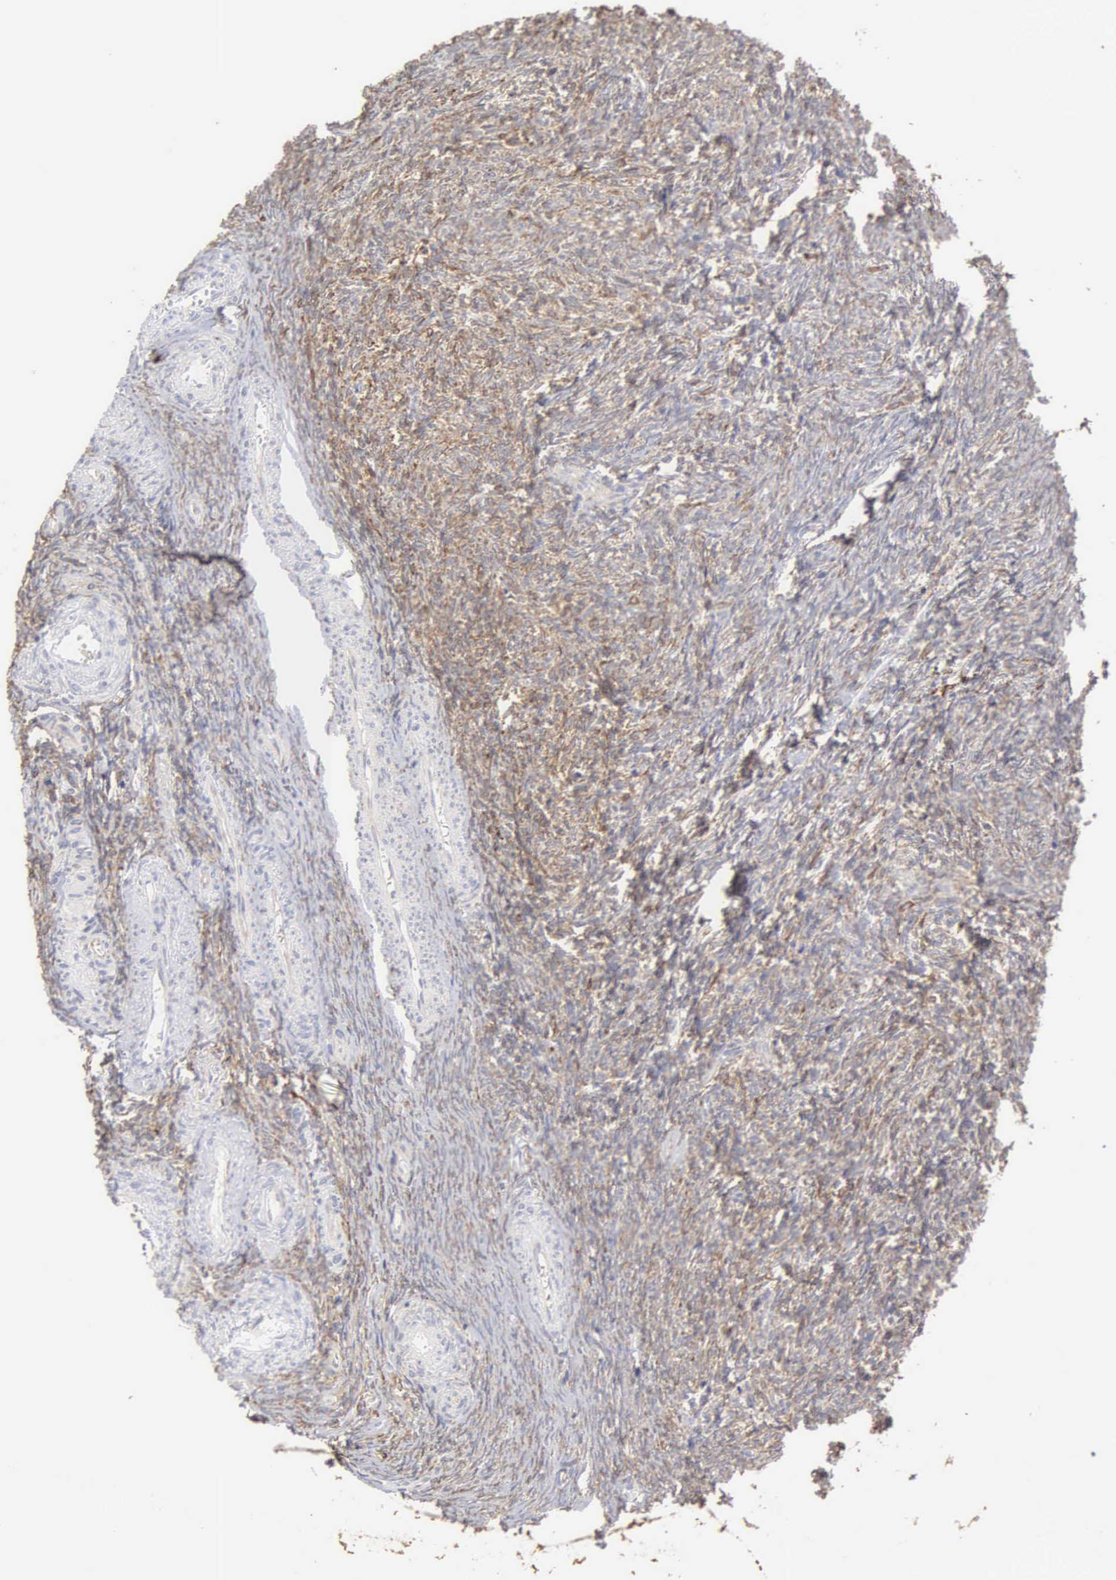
{"staining": {"intensity": "negative", "quantity": "none", "location": "none"}, "tissue": "ovary", "cell_type": "Follicle cells", "image_type": "normal", "snomed": [{"axis": "morphology", "description": "Normal tissue, NOS"}, {"axis": "topography", "description": "Ovary"}], "caption": "The immunohistochemistry histopathology image has no significant positivity in follicle cells of ovary.", "gene": "LIN52", "patient": {"sex": "female", "age": 54}}